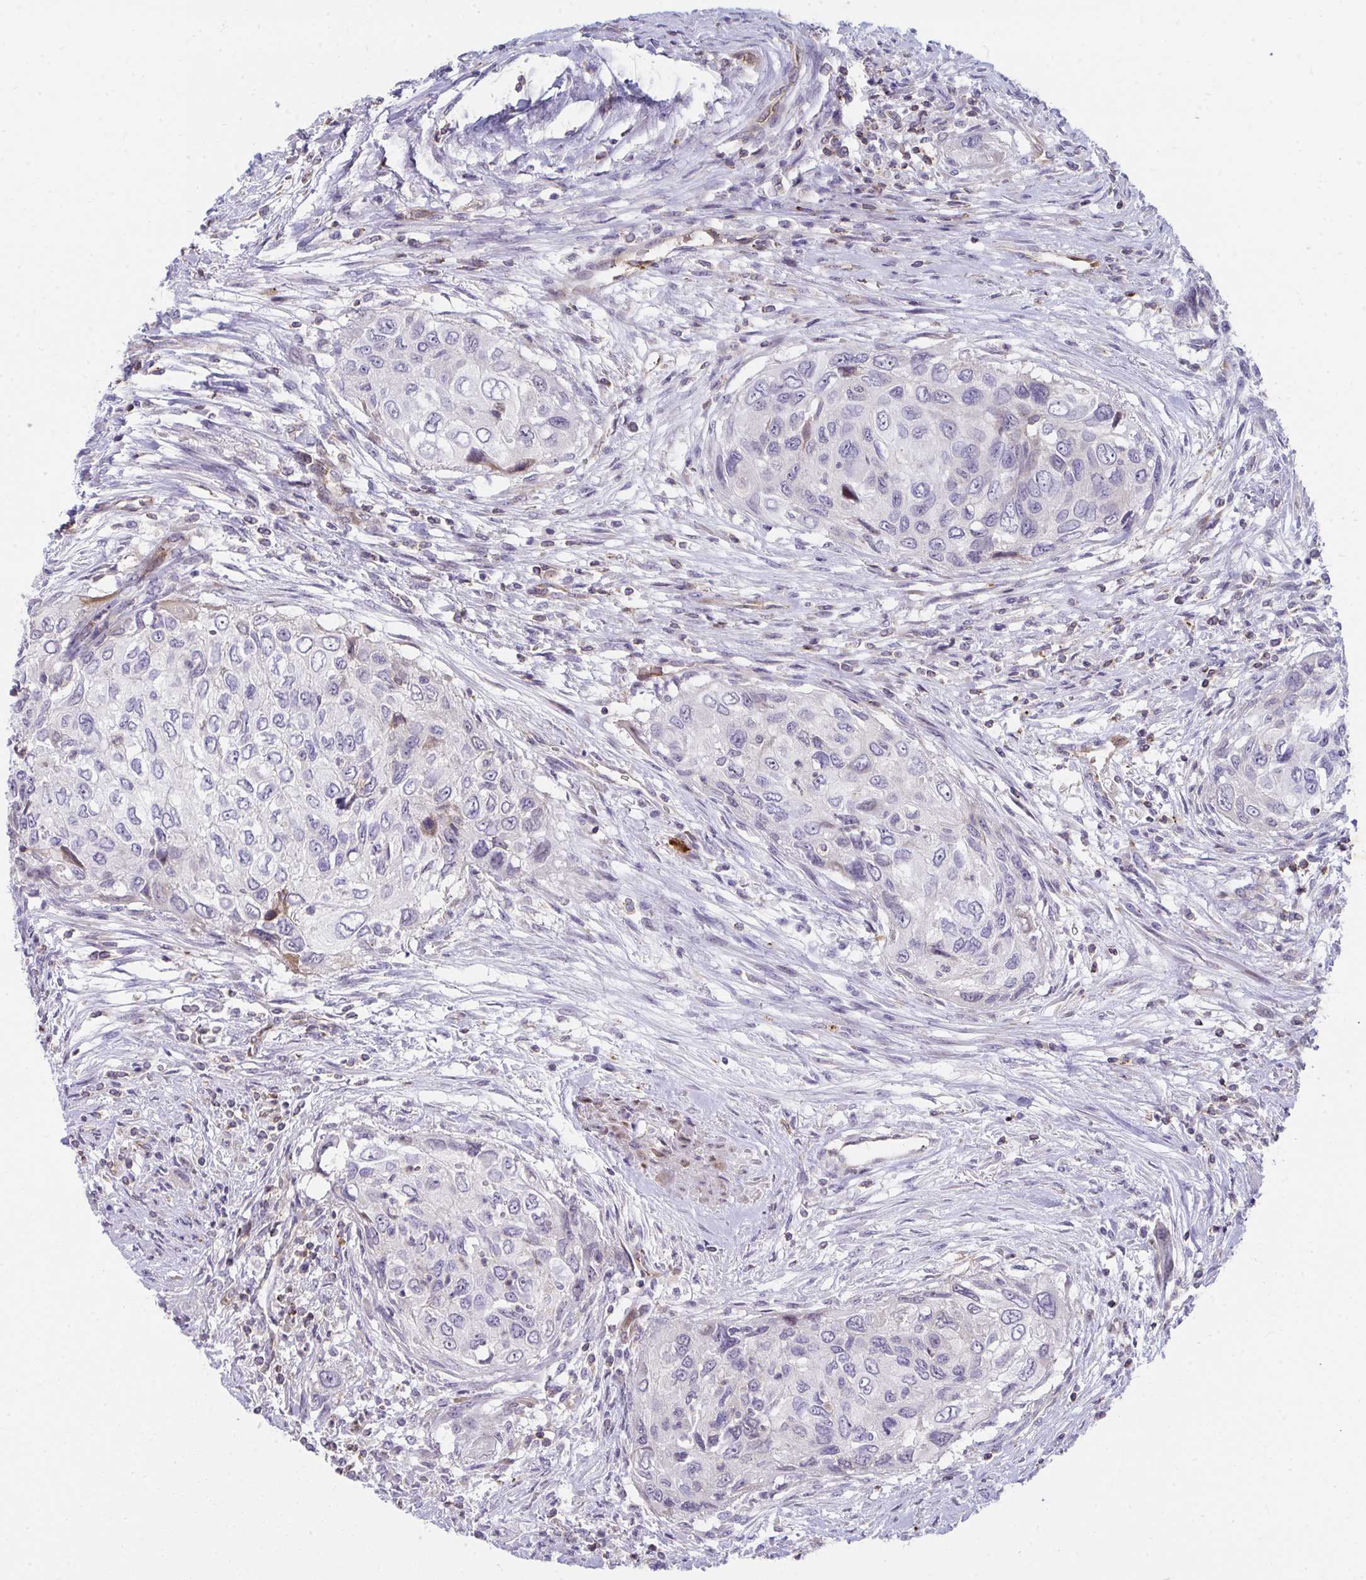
{"staining": {"intensity": "negative", "quantity": "none", "location": "none"}, "tissue": "urothelial cancer", "cell_type": "Tumor cells", "image_type": "cancer", "snomed": [{"axis": "morphology", "description": "Urothelial carcinoma, High grade"}, {"axis": "topography", "description": "Urinary bladder"}], "caption": "Immunohistochemistry (IHC) of high-grade urothelial carcinoma exhibits no positivity in tumor cells.", "gene": "FOXN3", "patient": {"sex": "female", "age": 60}}